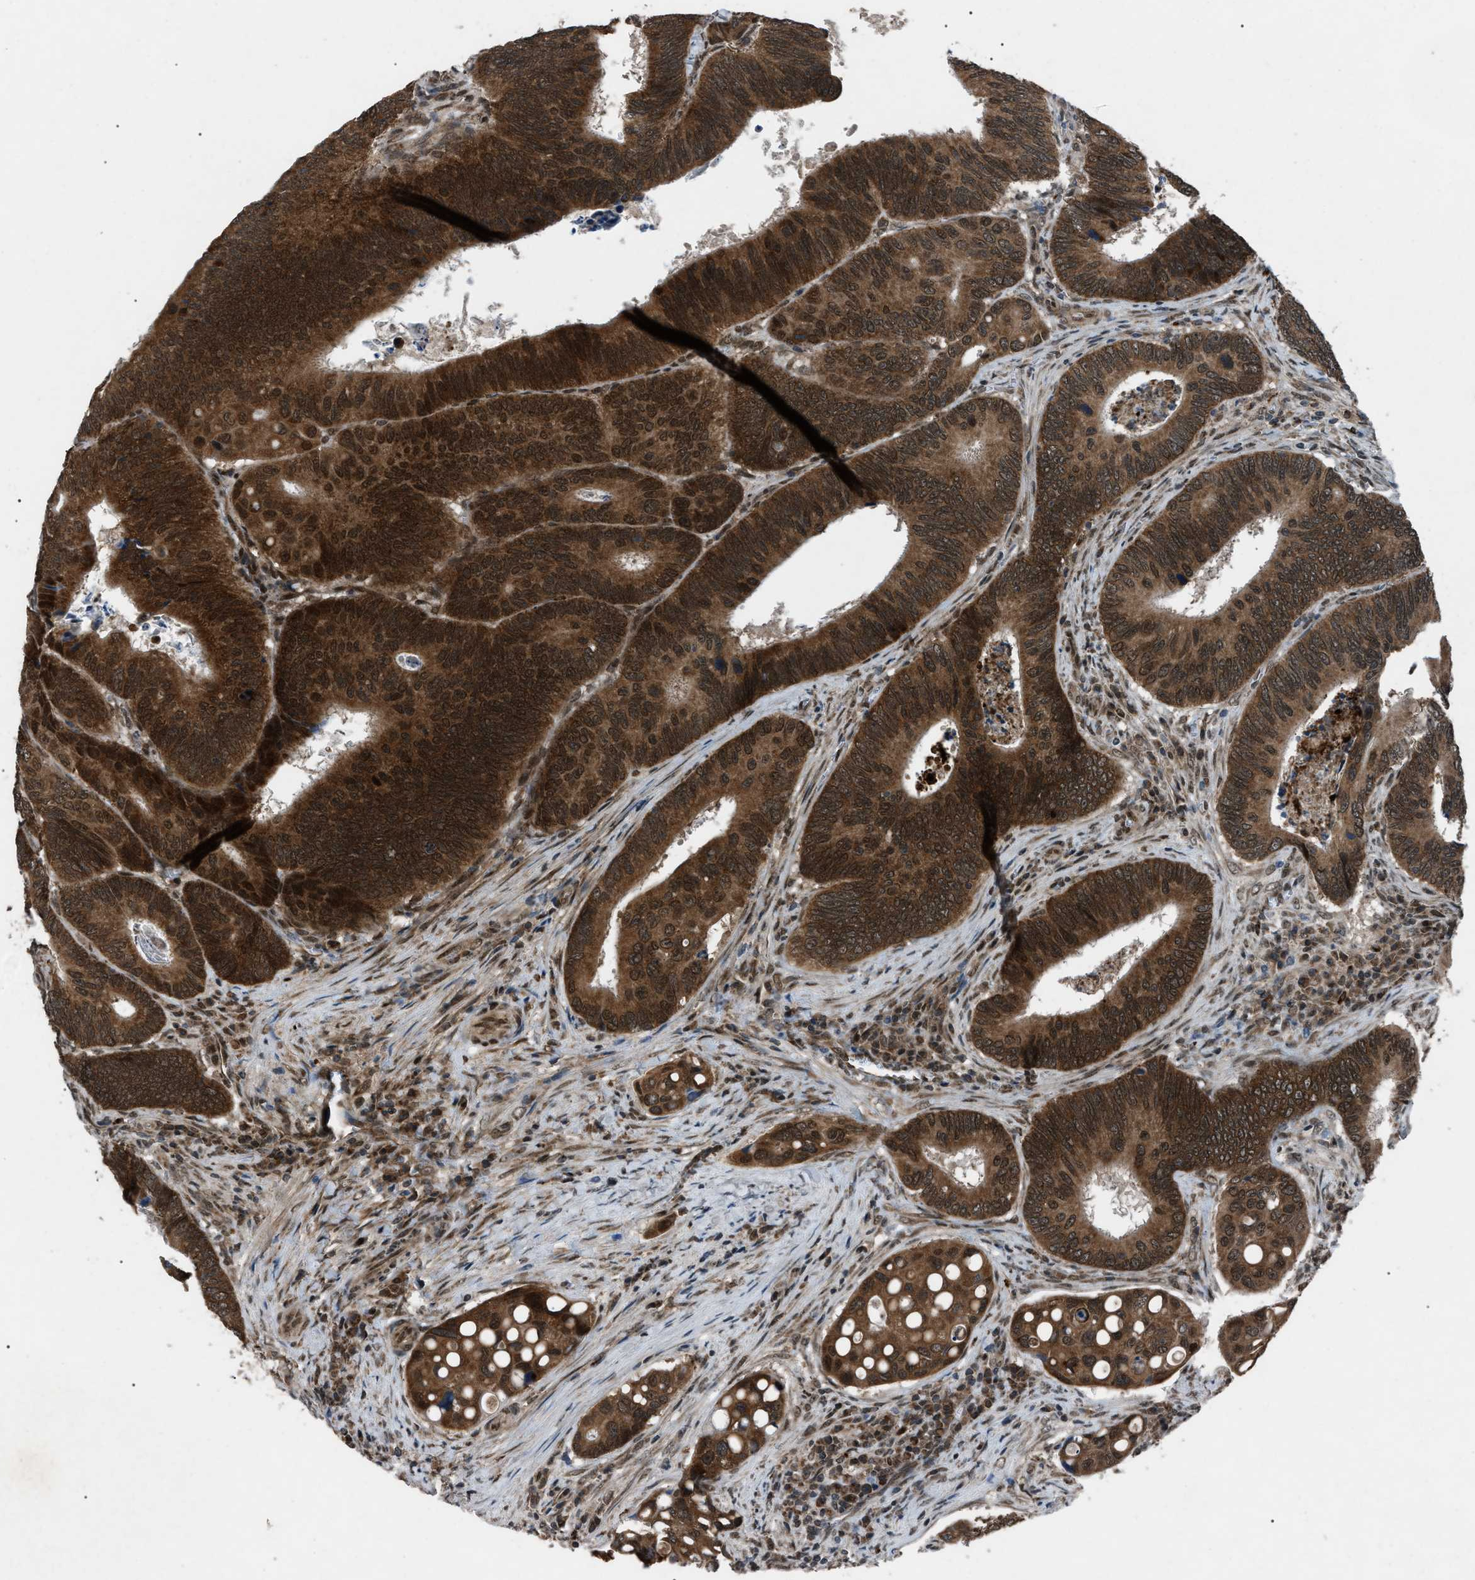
{"staining": {"intensity": "strong", "quantity": ">75%", "location": "cytoplasmic/membranous,nuclear"}, "tissue": "colorectal cancer", "cell_type": "Tumor cells", "image_type": "cancer", "snomed": [{"axis": "morphology", "description": "Inflammation, NOS"}, {"axis": "morphology", "description": "Adenocarcinoma, NOS"}, {"axis": "topography", "description": "Colon"}], "caption": "Human colorectal cancer (adenocarcinoma) stained with a brown dye exhibits strong cytoplasmic/membranous and nuclear positive positivity in approximately >75% of tumor cells.", "gene": "ZFAND2A", "patient": {"sex": "male", "age": 72}}